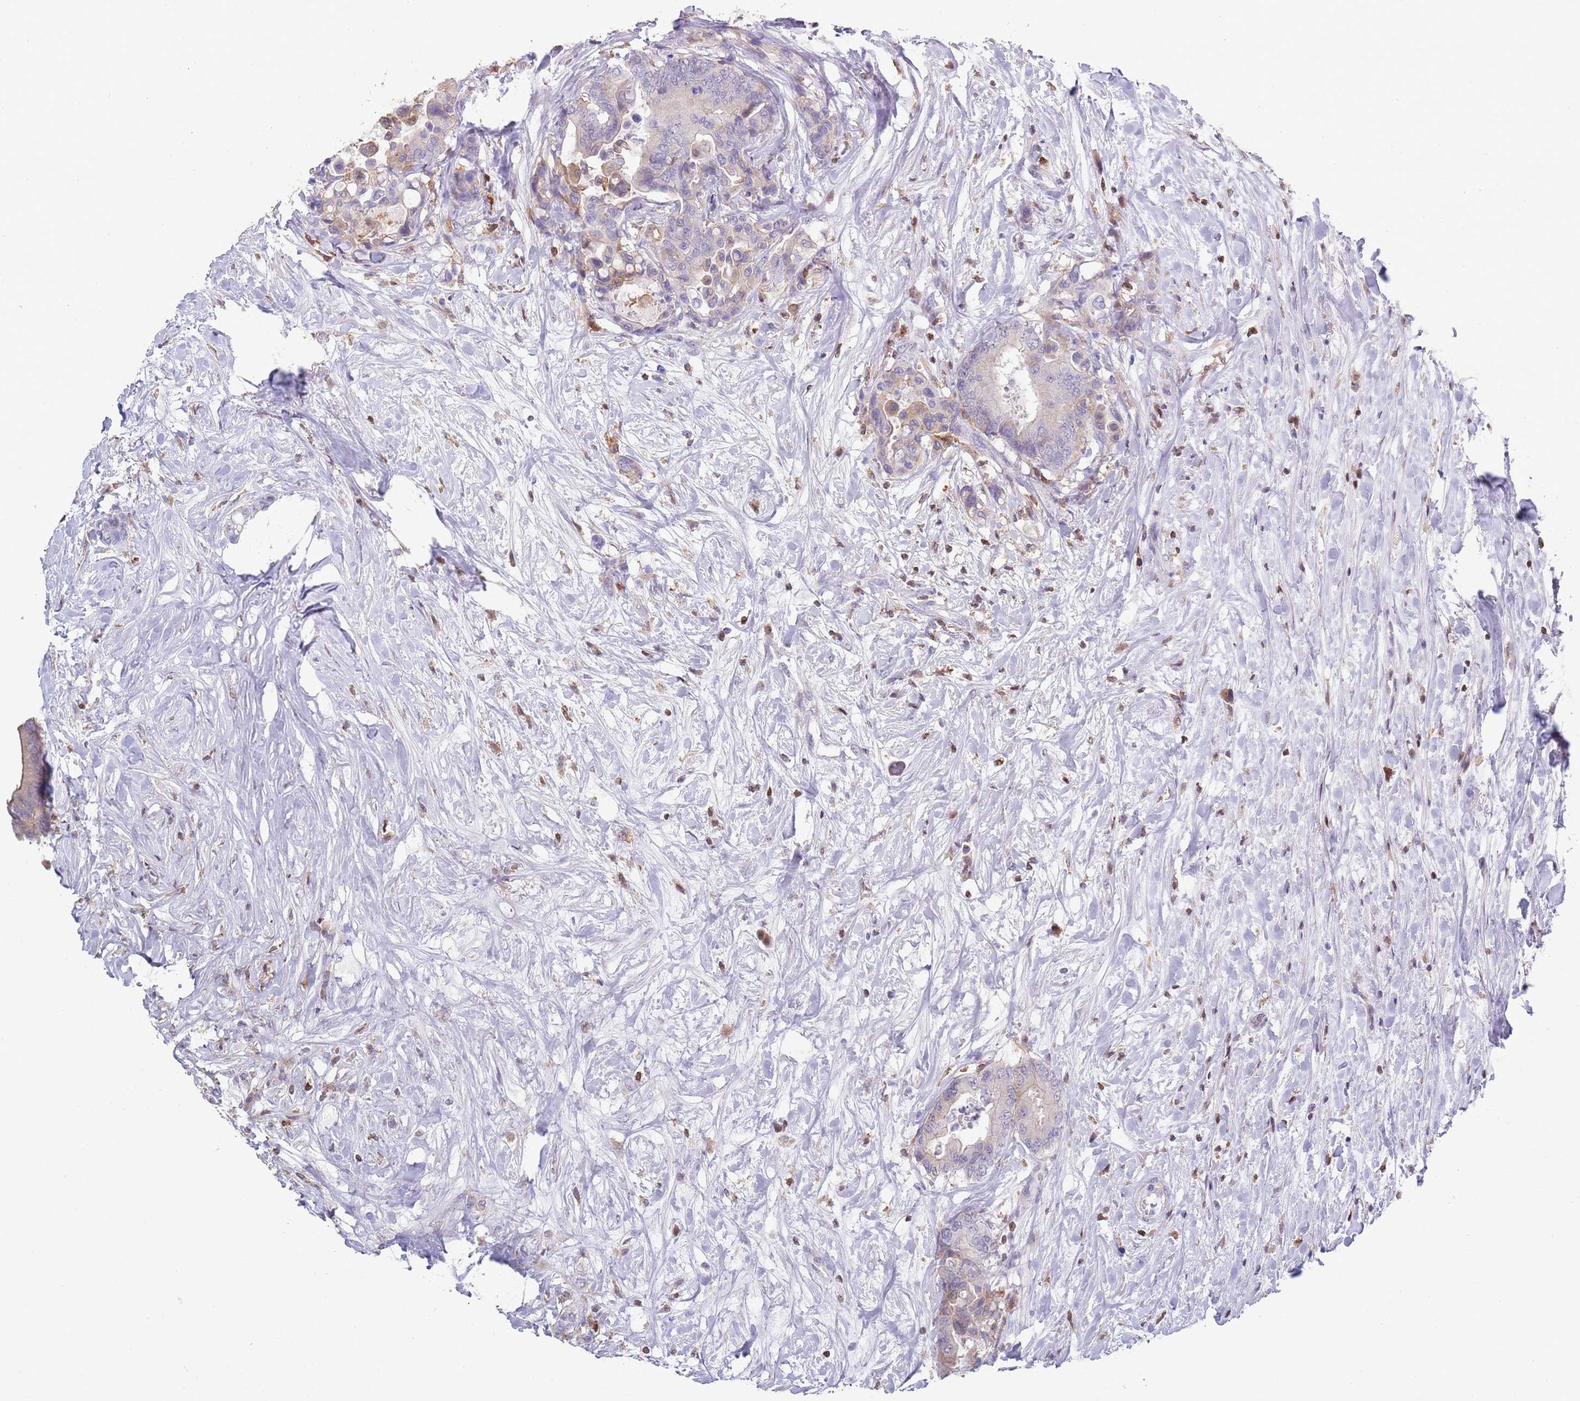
{"staining": {"intensity": "weak", "quantity": "<25%", "location": "cytoplasmic/membranous"}, "tissue": "colorectal cancer", "cell_type": "Tumor cells", "image_type": "cancer", "snomed": [{"axis": "morphology", "description": "Normal tissue, NOS"}, {"axis": "morphology", "description": "Adenocarcinoma, NOS"}, {"axis": "topography", "description": "Colon"}], "caption": "High magnification brightfield microscopy of adenocarcinoma (colorectal) stained with DAB (brown) and counterstained with hematoxylin (blue): tumor cells show no significant staining. Nuclei are stained in blue.", "gene": "LPXN", "patient": {"sex": "male", "age": 82}}